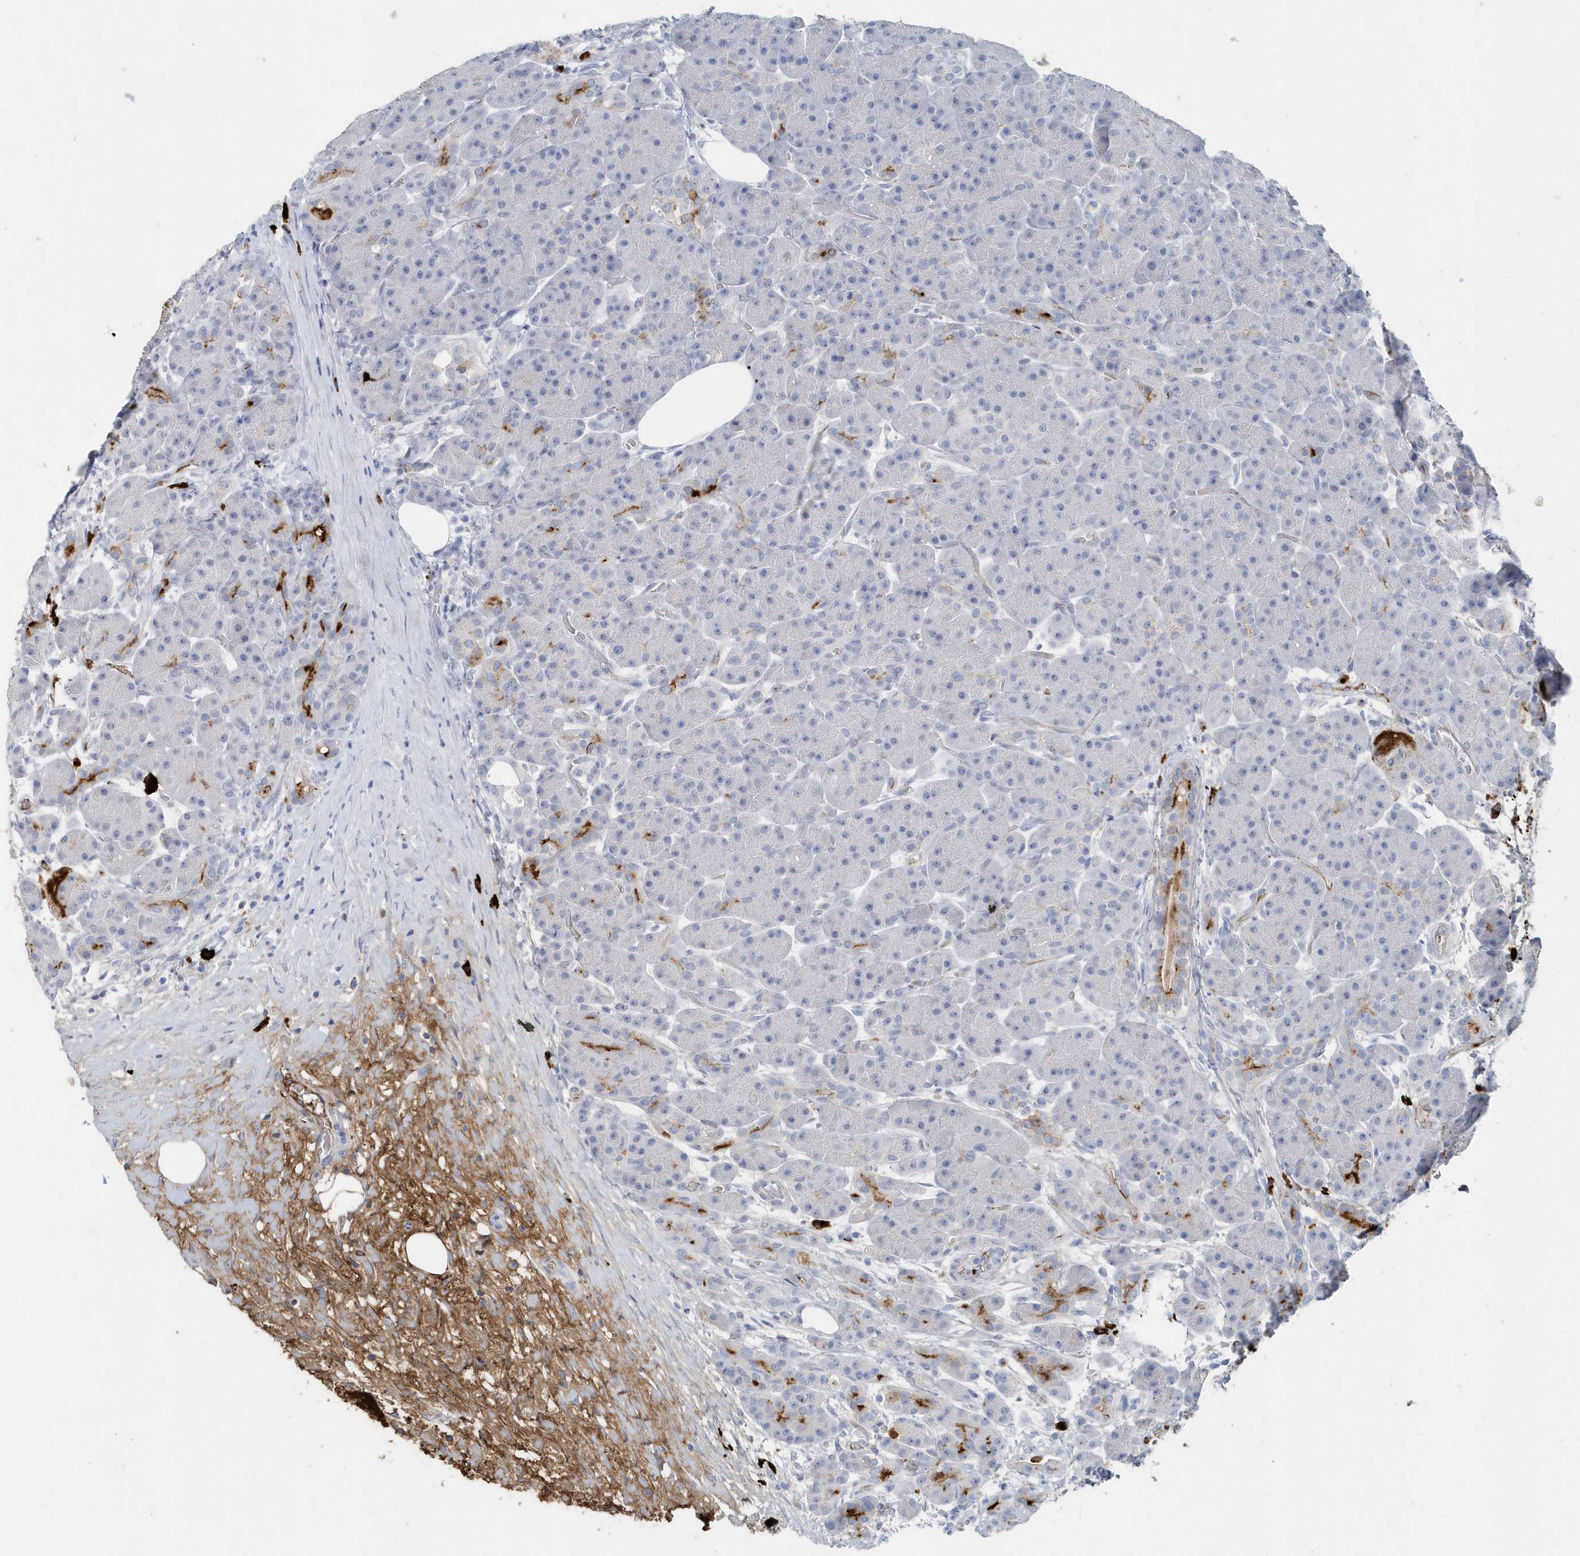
{"staining": {"intensity": "moderate", "quantity": "<25%", "location": "cytoplasmic/membranous"}, "tissue": "pancreas", "cell_type": "Exocrine glandular cells", "image_type": "normal", "snomed": [{"axis": "morphology", "description": "Normal tissue, NOS"}, {"axis": "topography", "description": "Pancreas"}], "caption": "Normal pancreas exhibits moderate cytoplasmic/membranous positivity in about <25% of exocrine glandular cells.", "gene": "JCHAIN", "patient": {"sex": "male", "age": 63}}